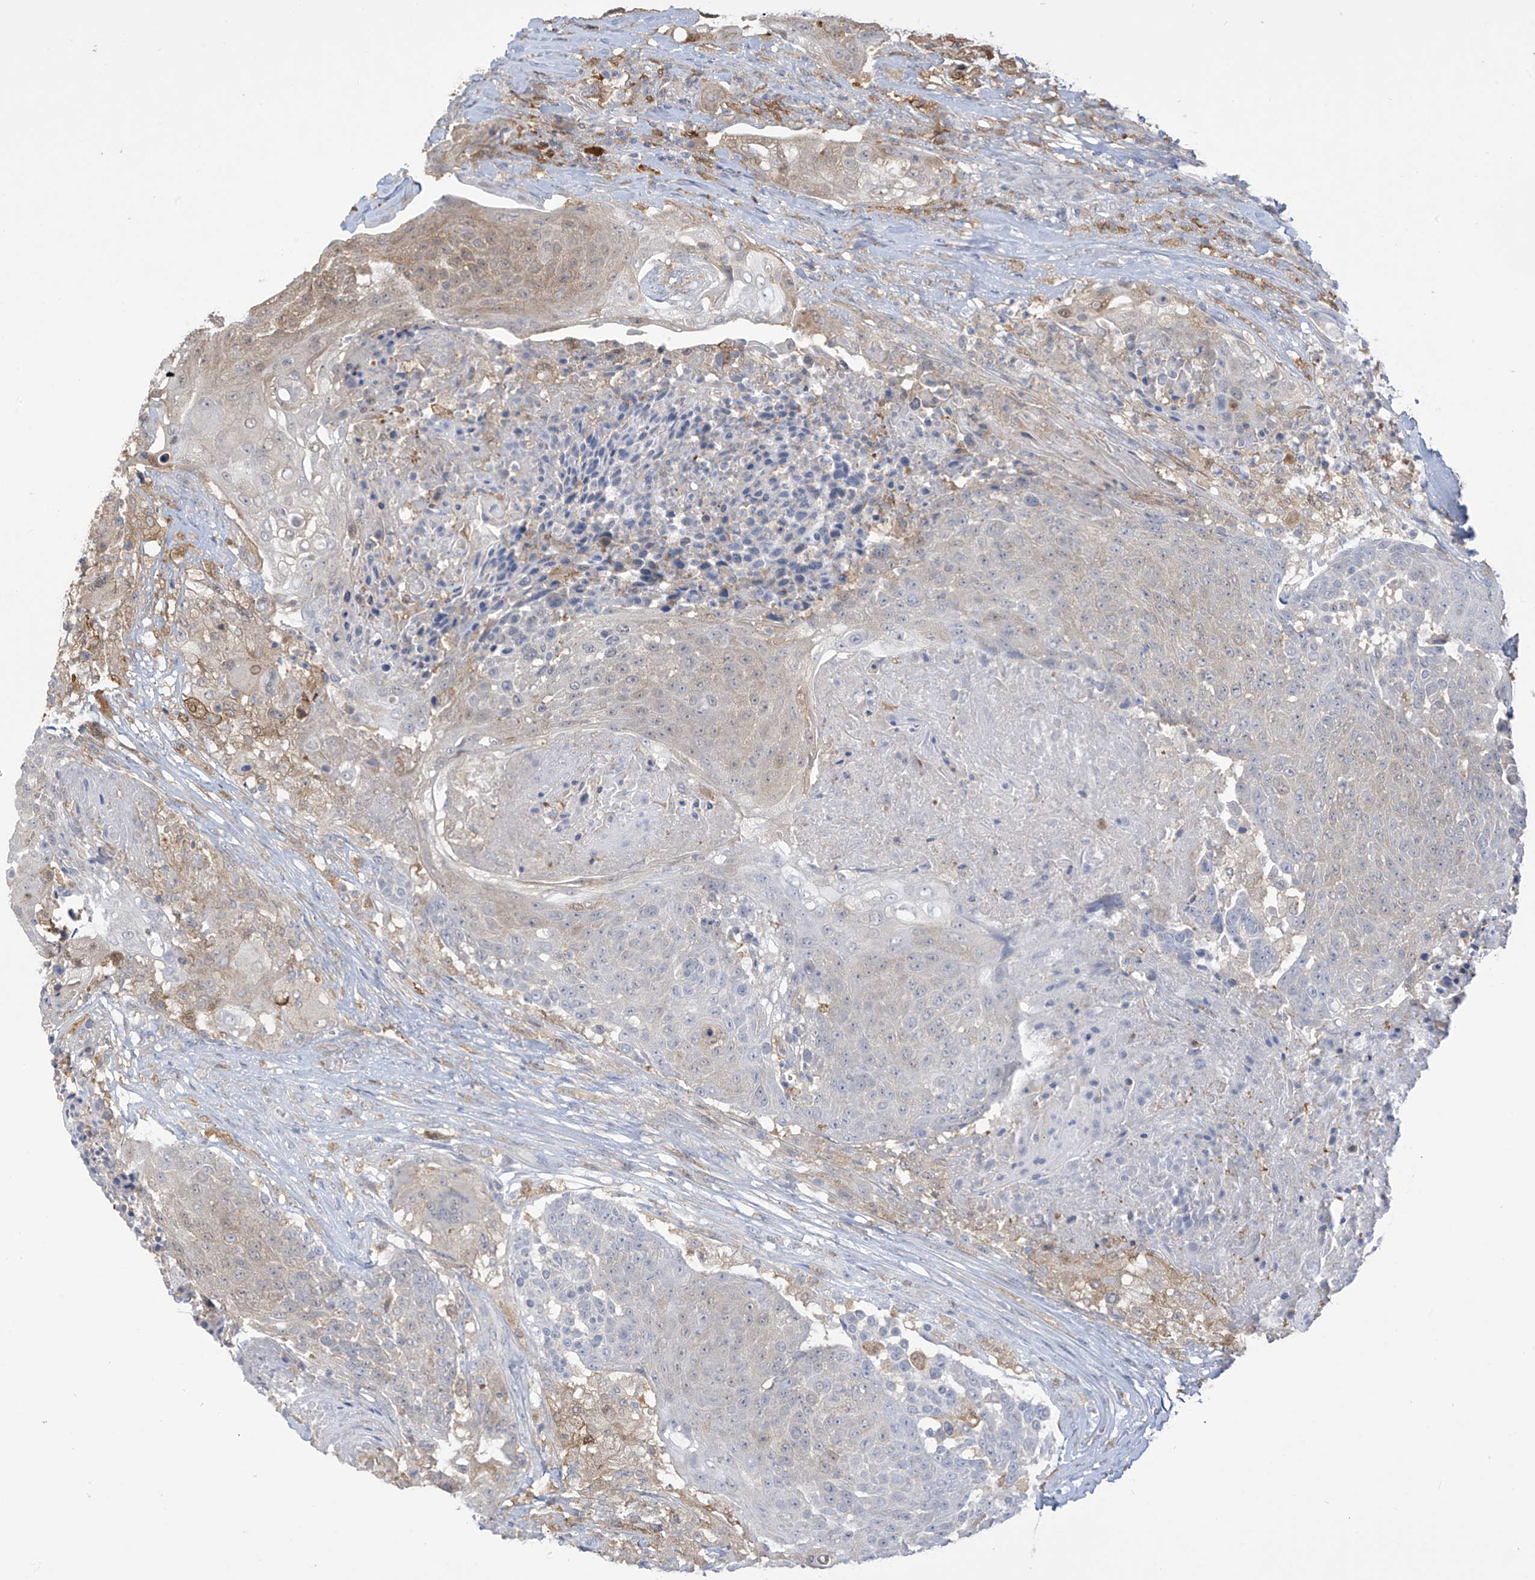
{"staining": {"intensity": "moderate", "quantity": "<25%", "location": "cytoplasmic/membranous"}, "tissue": "urothelial cancer", "cell_type": "Tumor cells", "image_type": "cancer", "snomed": [{"axis": "morphology", "description": "Urothelial carcinoma, High grade"}, {"axis": "topography", "description": "Urinary bladder"}], "caption": "Urothelial cancer tissue exhibits moderate cytoplasmic/membranous expression in about <25% of tumor cells", "gene": "IDH1", "patient": {"sex": "female", "age": 63}}